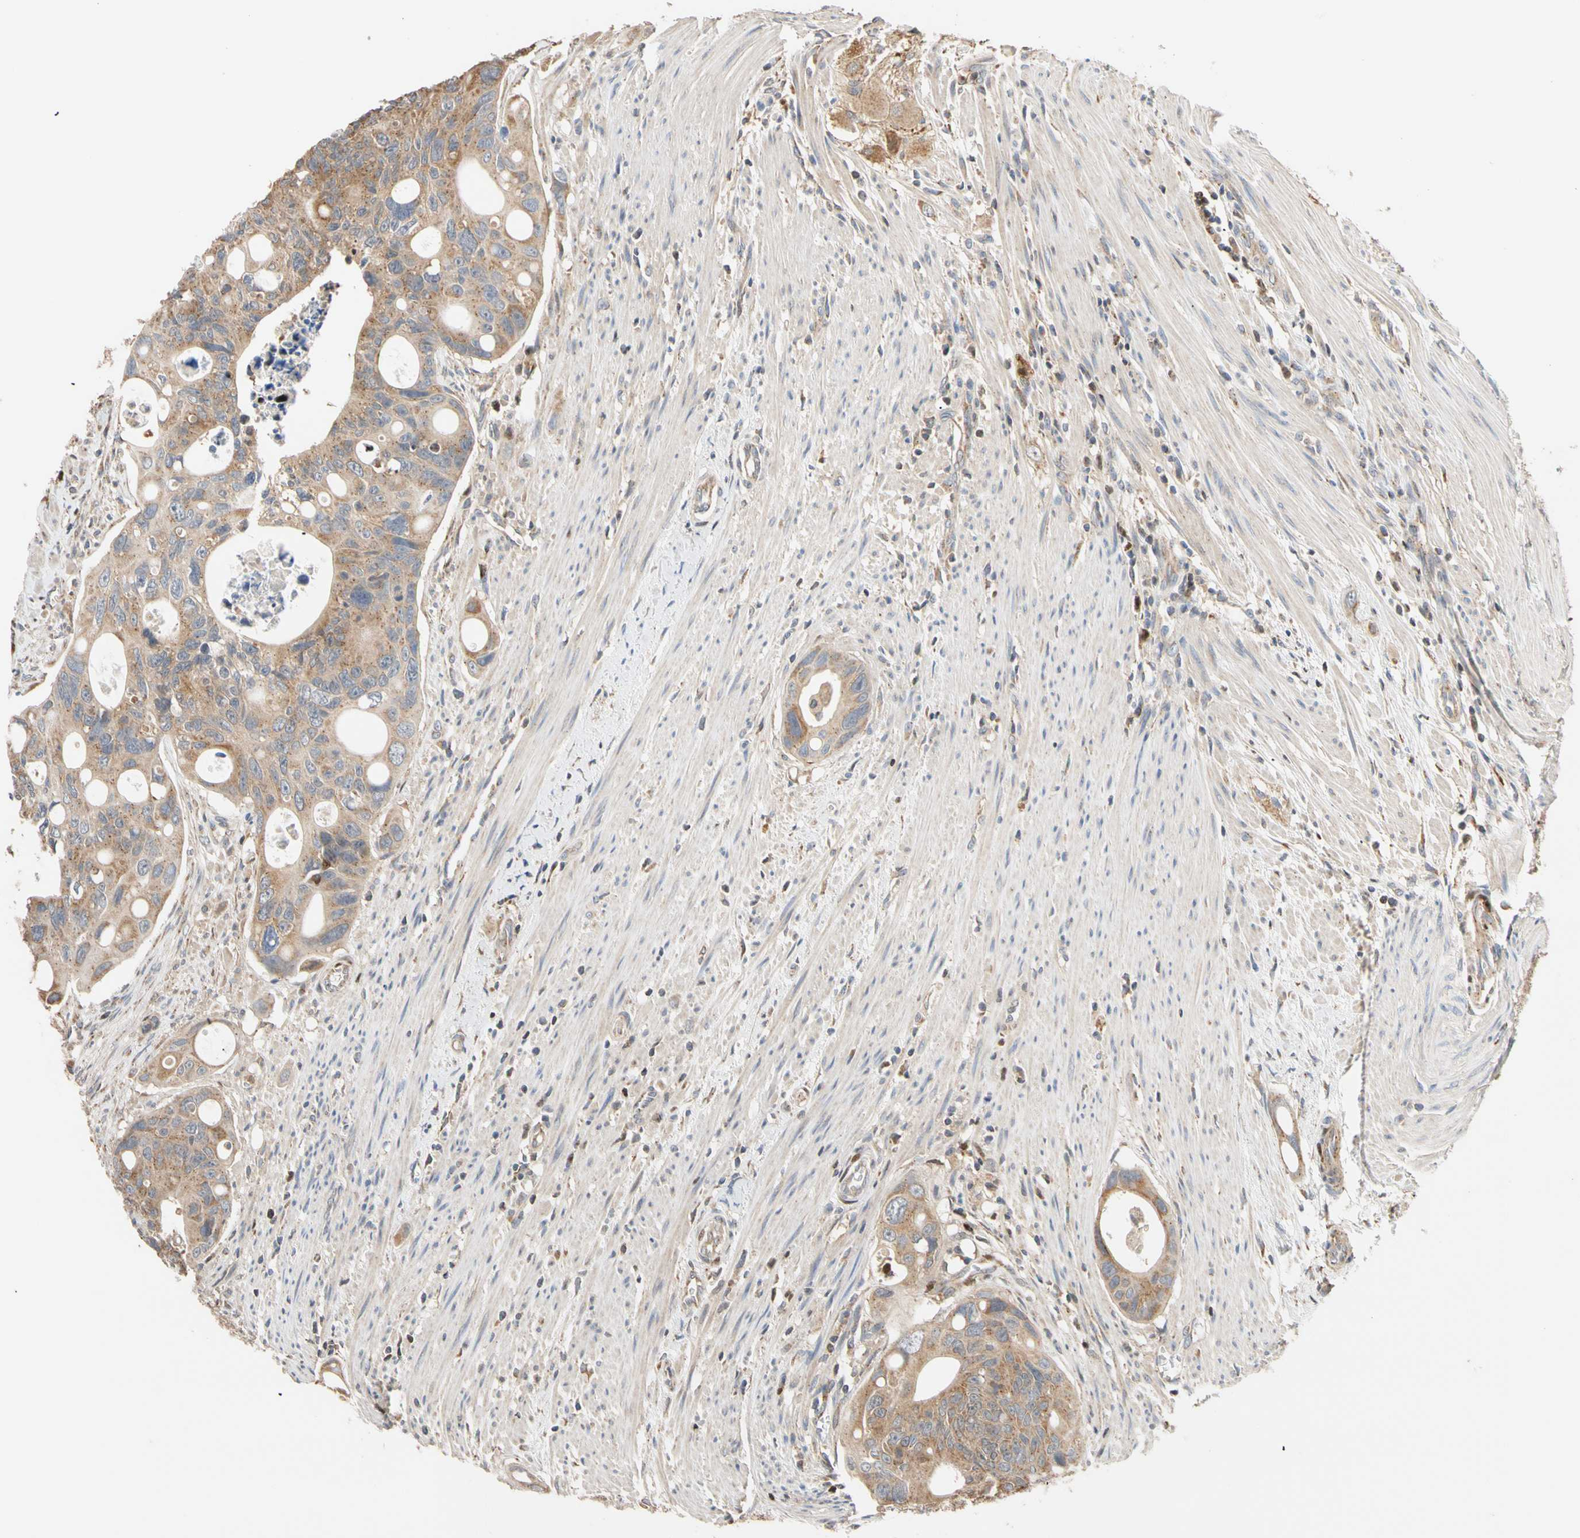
{"staining": {"intensity": "moderate", "quantity": ">75%", "location": "cytoplasmic/membranous"}, "tissue": "colorectal cancer", "cell_type": "Tumor cells", "image_type": "cancer", "snomed": [{"axis": "morphology", "description": "Adenocarcinoma, NOS"}, {"axis": "topography", "description": "Colon"}], "caption": "Immunohistochemistry of colorectal cancer reveals medium levels of moderate cytoplasmic/membranous expression in approximately >75% of tumor cells.", "gene": "IP6K2", "patient": {"sex": "female", "age": 57}}